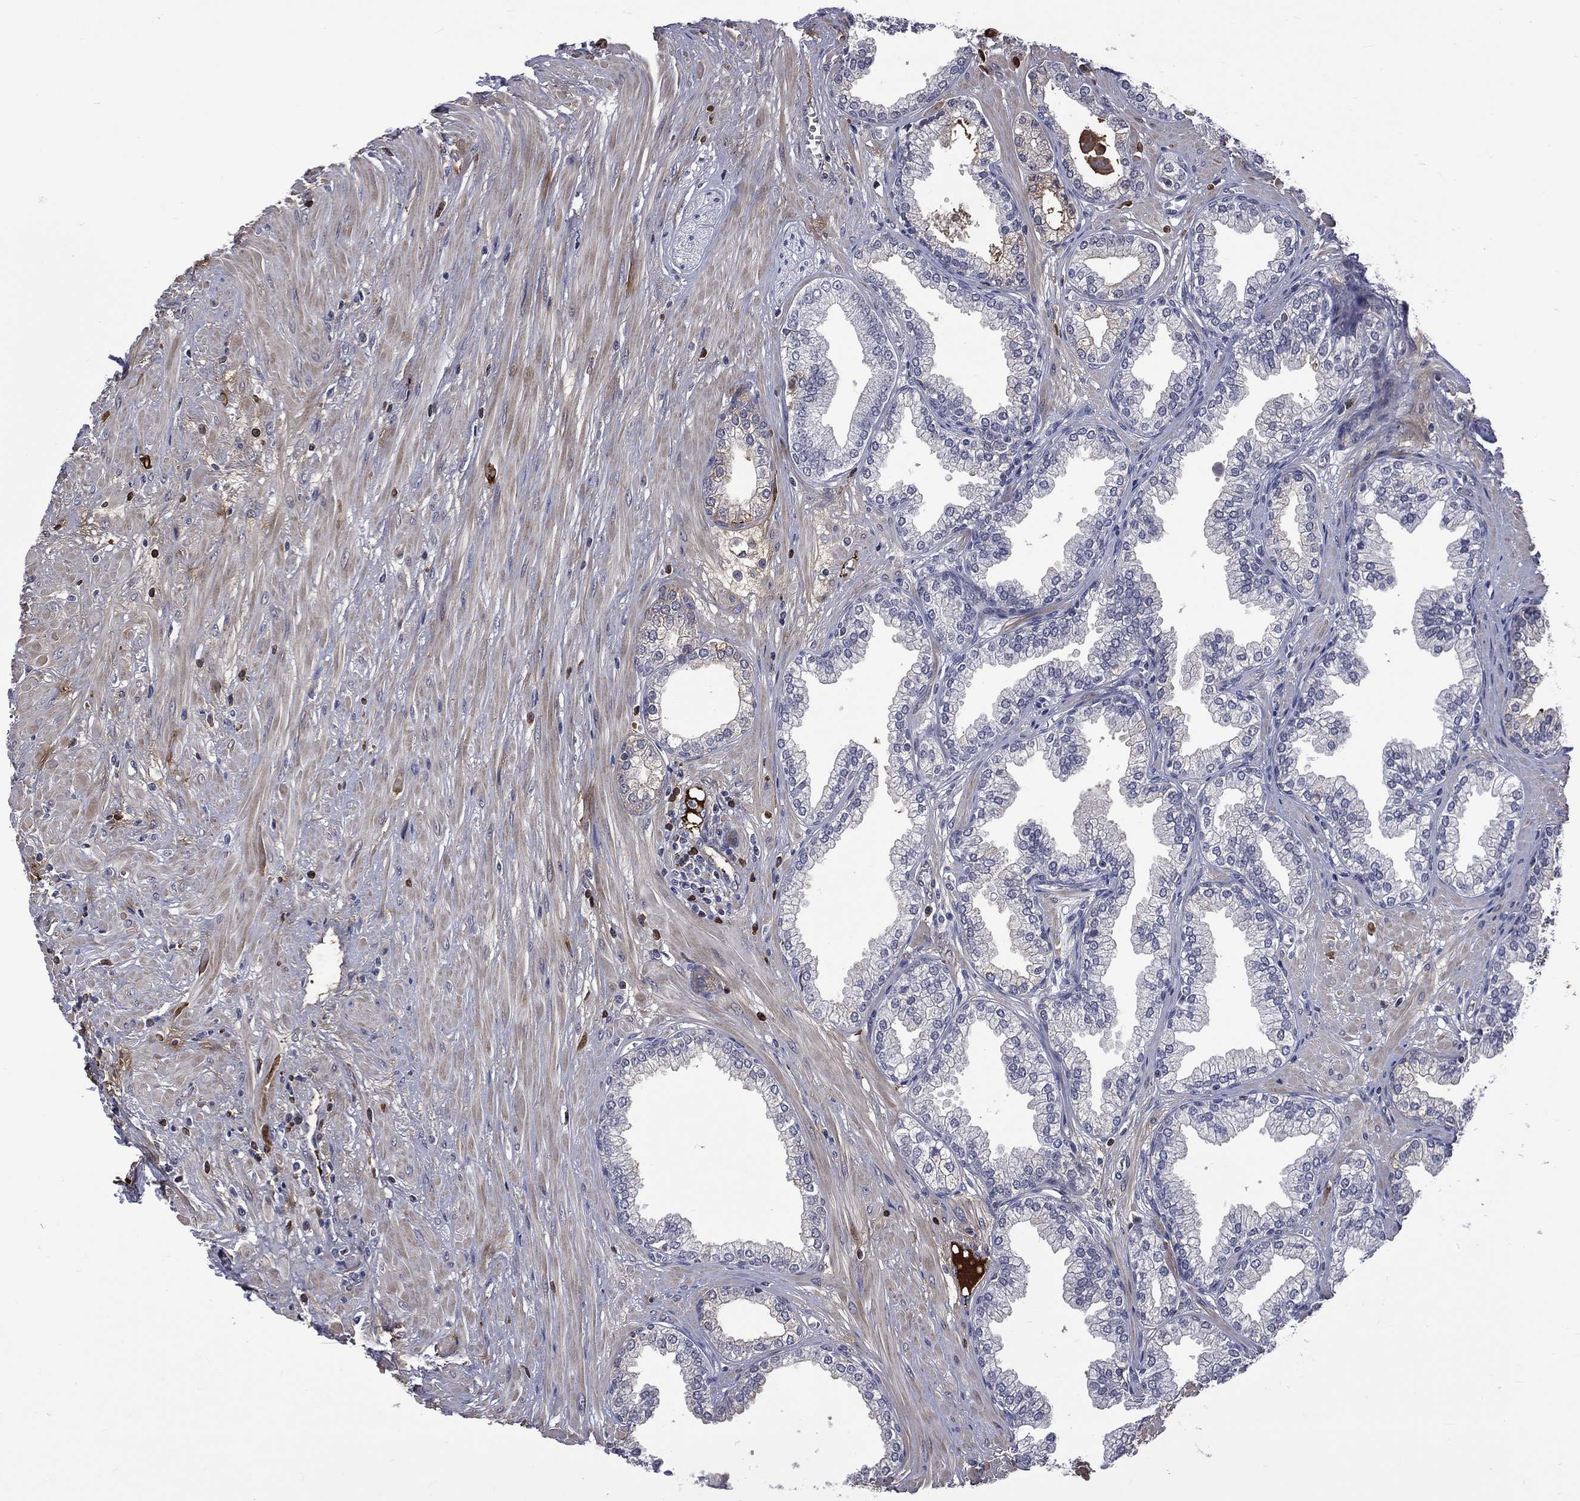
{"staining": {"intensity": "negative", "quantity": "none", "location": "none"}, "tissue": "prostate", "cell_type": "Glandular cells", "image_type": "normal", "snomed": [{"axis": "morphology", "description": "Normal tissue, NOS"}, {"axis": "topography", "description": "Prostate"}], "caption": "Immunohistochemistry (IHC) of normal human prostate reveals no positivity in glandular cells. Brightfield microscopy of immunohistochemistry stained with DAB (brown) and hematoxylin (blue), captured at high magnification.", "gene": "FGG", "patient": {"sex": "male", "age": 64}}